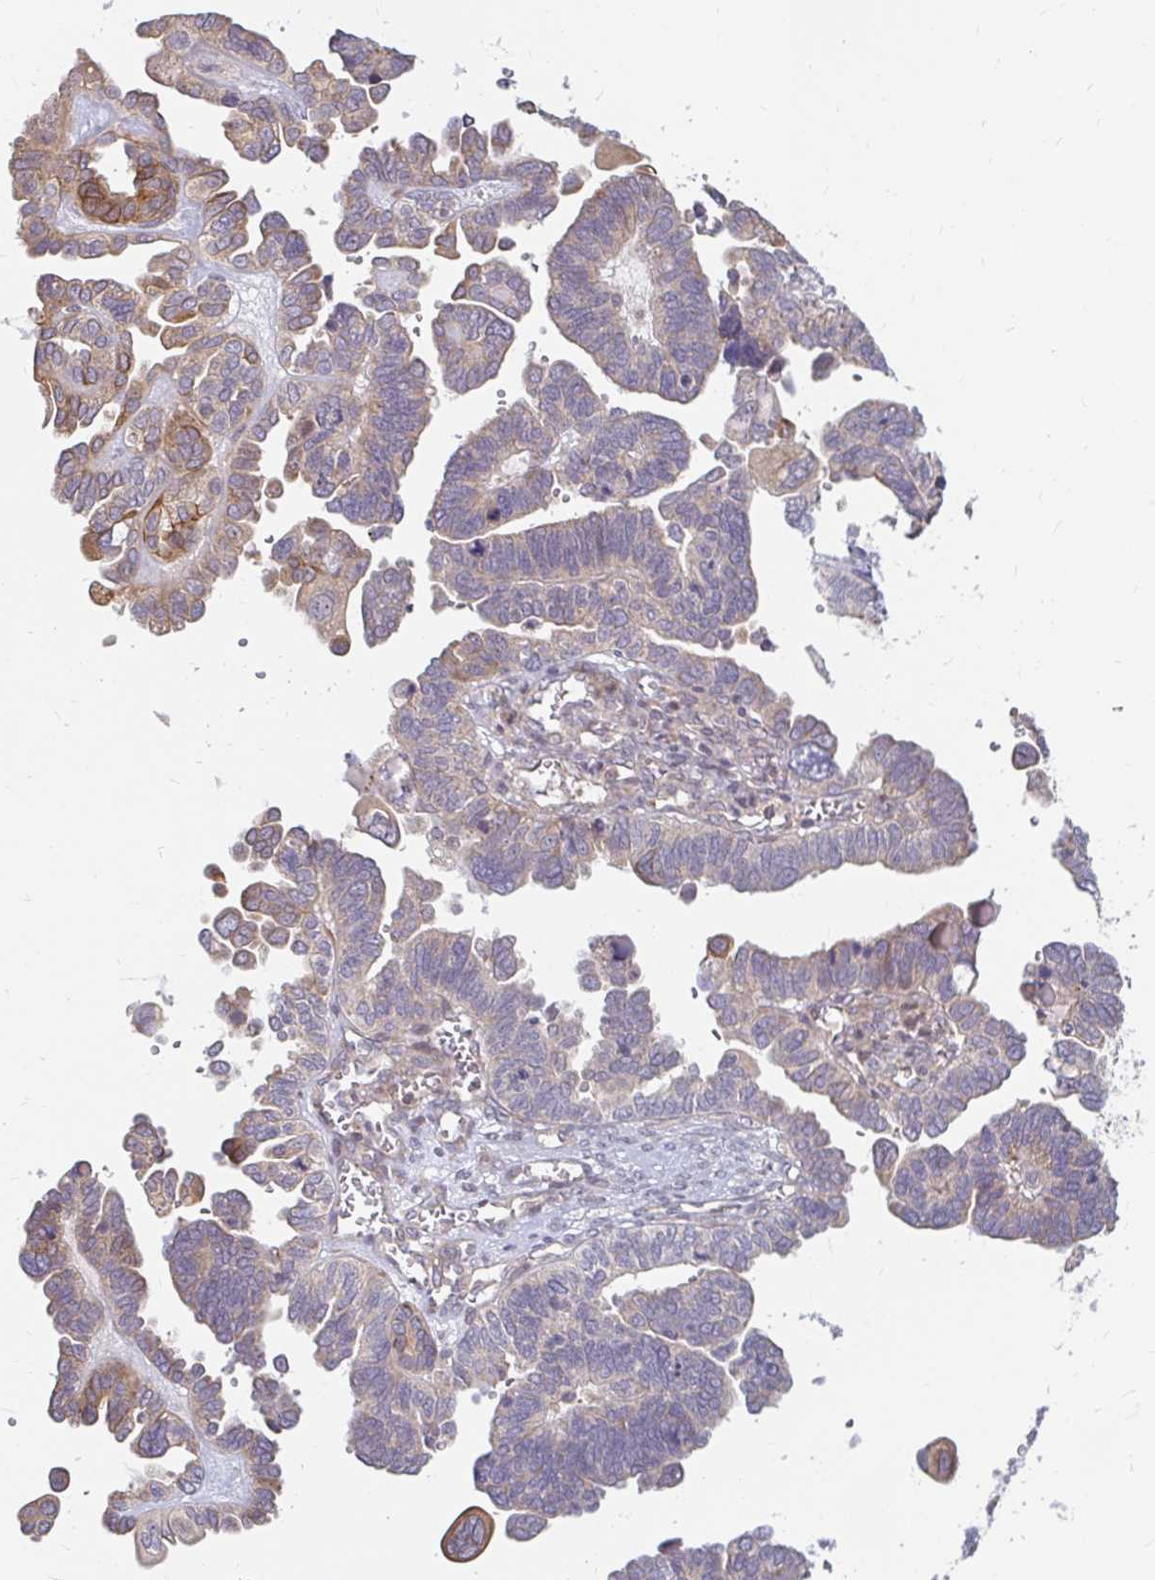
{"staining": {"intensity": "moderate", "quantity": "<25%", "location": "cytoplasmic/membranous"}, "tissue": "ovarian cancer", "cell_type": "Tumor cells", "image_type": "cancer", "snomed": [{"axis": "morphology", "description": "Cystadenocarcinoma, serous, NOS"}, {"axis": "topography", "description": "Ovary"}], "caption": "Ovarian cancer was stained to show a protein in brown. There is low levels of moderate cytoplasmic/membranous positivity in about <25% of tumor cells. The protein is shown in brown color, while the nuclei are stained blue.", "gene": "CAST", "patient": {"sex": "female", "age": 51}}